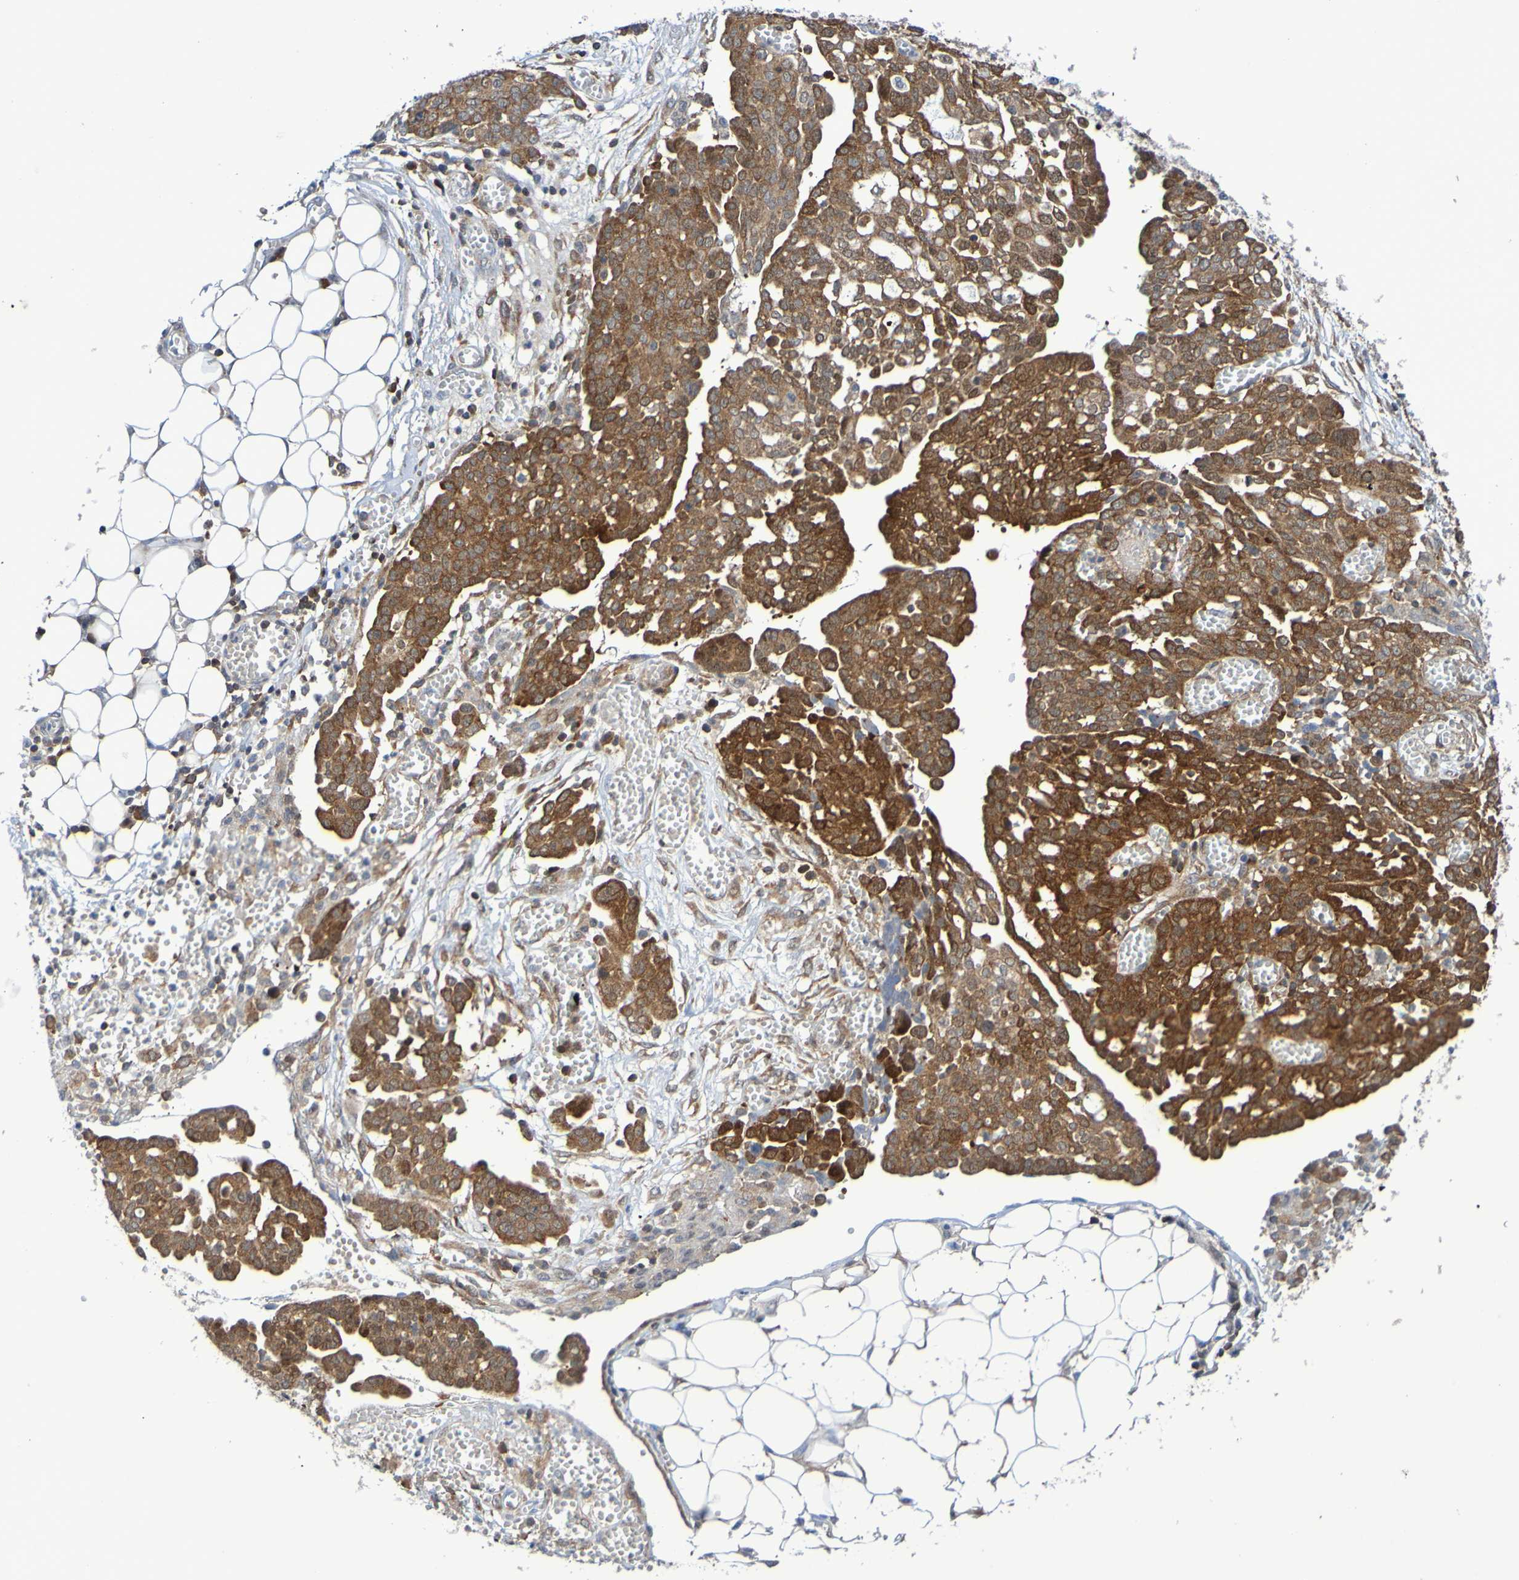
{"staining": {"intensity": "strong", "quantity": ">75%", "location": "cytoplasmic/membranous"}, "tissue": "ovarian cancer", "cell_type": "Tumor cells", "image_type": "cancer", "snomed": [{"axis": "morphology", "description": "Cystadenocarcinoma, serous, NOS"}, {"axis": "topography", "description": "Soft tissue"}, {"axis": "topography", "description": "Ovary"}], "caption": "High-magnification brightfield microscopy of ovarian serous cystadenocarcinoma stained with DAB (3,3'-diaminobenzidine) (brown) and counterstained with hematoxylin (blue). tumor cells exhibit strong cytoplasmic/membranous expression is present in about>75% of cells.", "gene": "ATIC", "patient": {"sex": "female", "age": 57}}